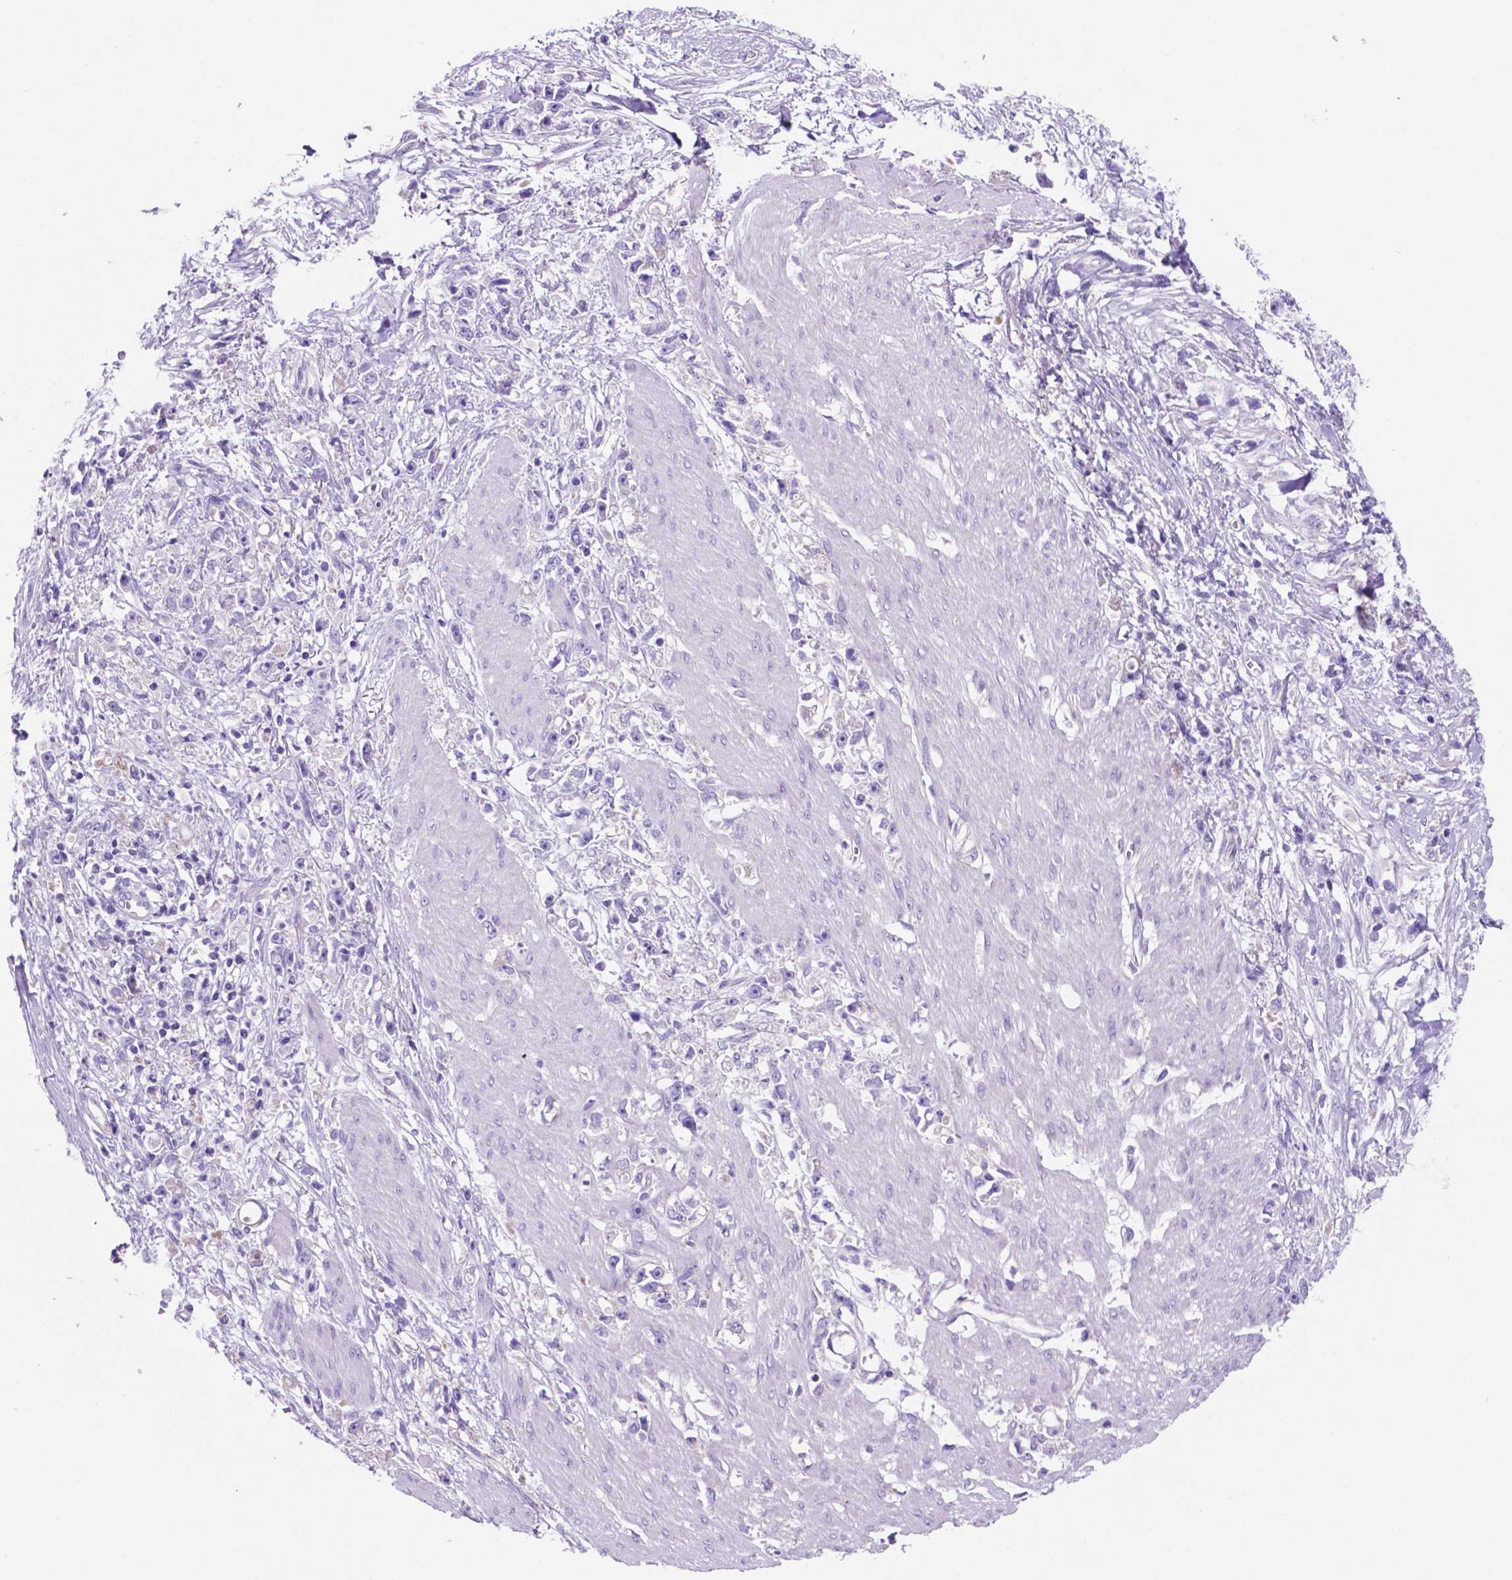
{"staining": {"intensity": "negative", "quantity": "none", "location": "none"}, "tissue": "stomach cancer", "cell_type": "Tumor cells", "image_type": "cancer", "snomed": [{"axis": "morphology", "description": "Adenocarcinoma, NOS"}, {"axis": "topography", "description": "Stomach"}], "caption": "This is an immunohistochemistry (IHC) image of human stomach cancer. There is no staining in tumor cells.", "gene": "TMEM121B", "patient": {"sex": "female", "age": 59}}